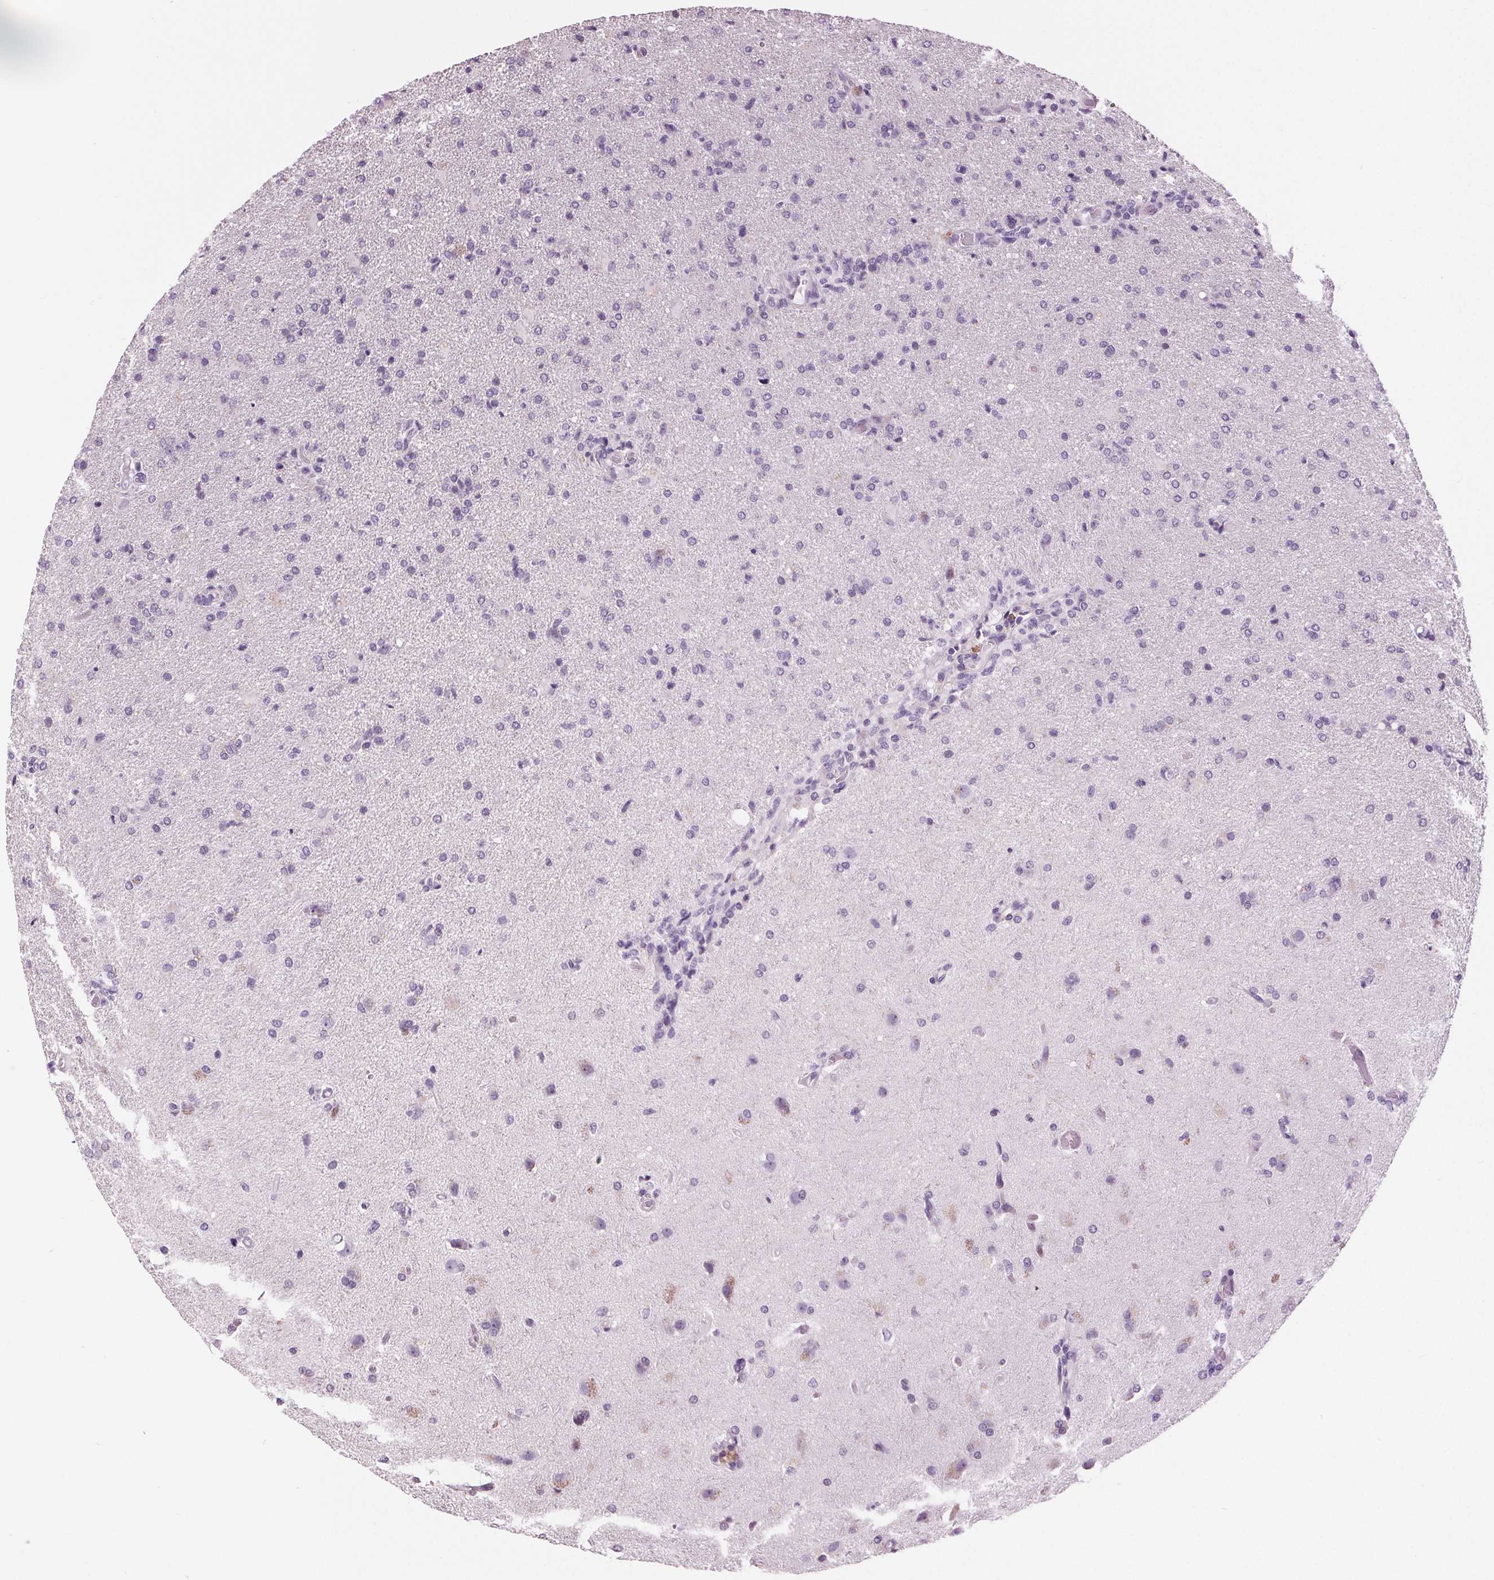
{"staining": {"intensity": "negative", "quantity": "none", "location": "none"}, "tissue": "glioma", "cell_type": "Tumor cells", "image_type": "cancer", "snomed": [{"axis": "morphology", "description": "Glioma, malignant, High grade"}, {"axis": "topography", "description": "Brain"}], "caption": "An immunohistochemistry image of glioma is shown. There is no staining in tumor cells of glioma.", "gene": "MISP", "patient": {"sex": "male", "age": 68}}